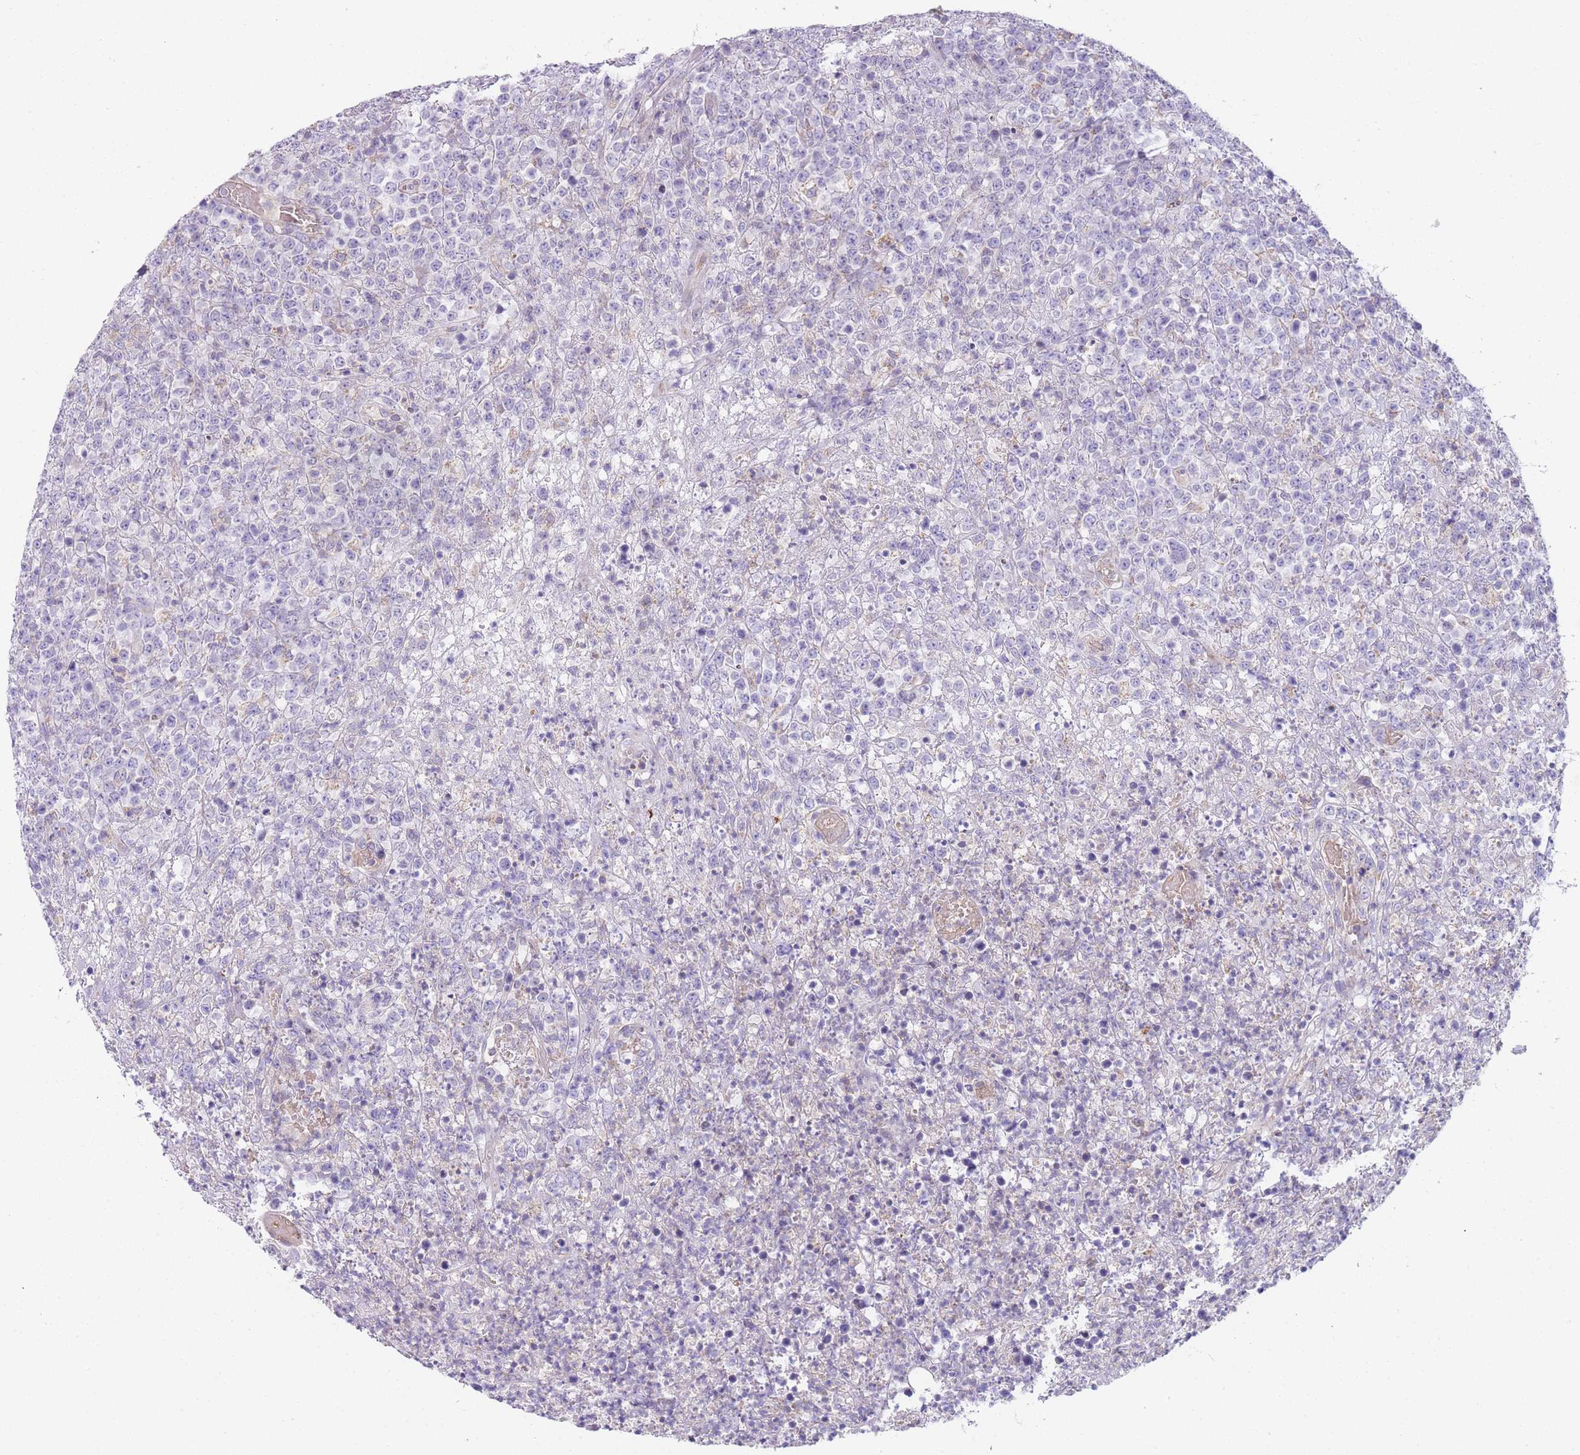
{"staining": {"intensity": "negative", "quantity": "none", "location": "none"}, "tissue": "lymphoma", "cell_type": "Tumor cells", "image_type": "cancer", "snomed": [{"axis": "morphology", "description": "Malignant lymphoma, non-Hodgkin's type, High grade"}, {"axis": "topography", "description": "Colon"}], "caption": "The histopathology image demonstrates no significant staining in tumor cells of malignant lymphoma, non-Hodgkin's type (high-grade).", "gene": "SMPD4", "patient": {"sex": "female", "age": 53}}